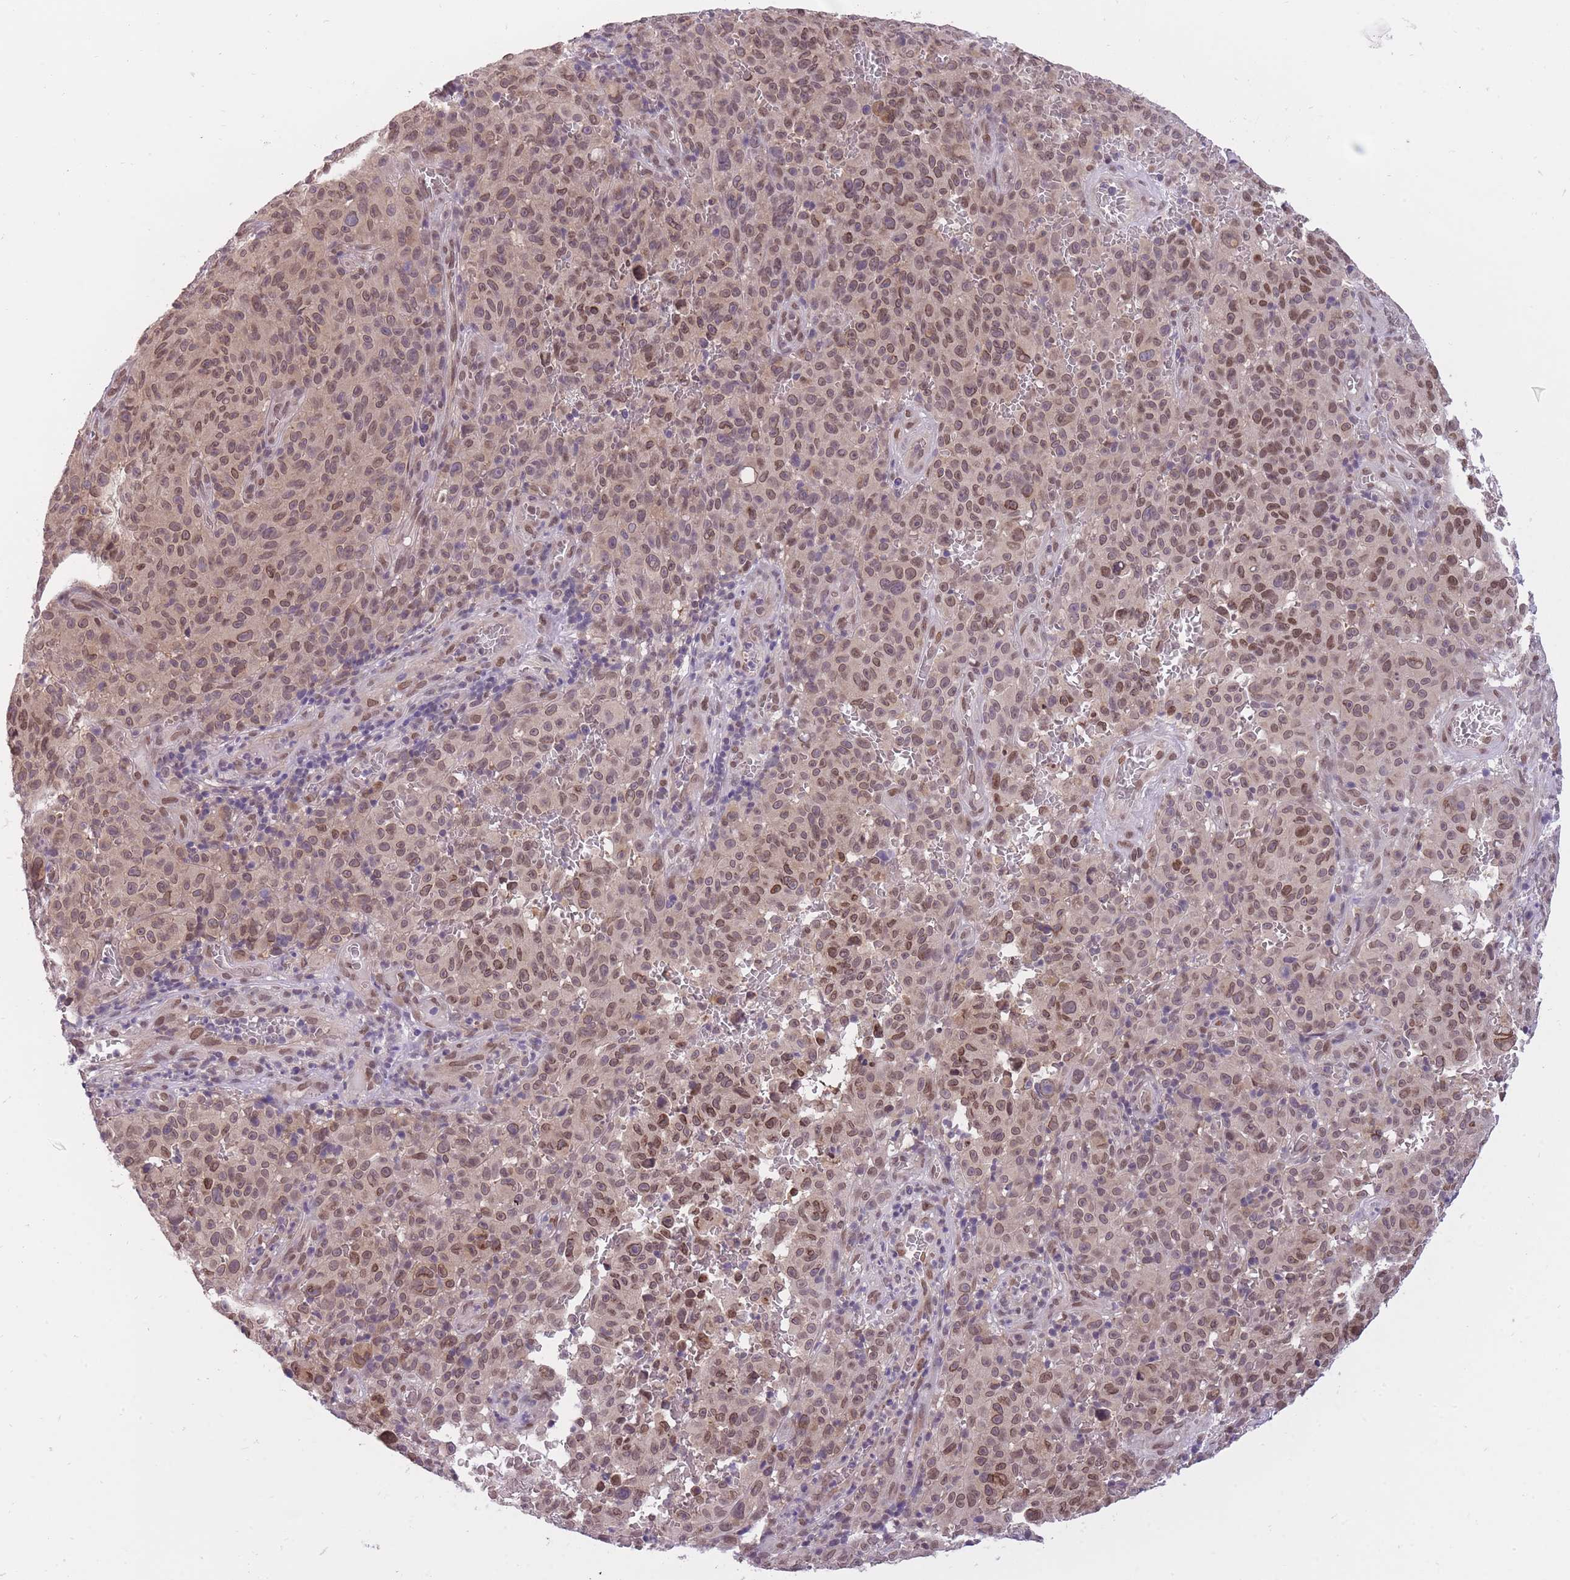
{"staining": {"intensity": "weak", "quantity": ">75%", "location": "cytoplasmic/membranous,nuclear"}, "tissue": "melanoma", "cell_type": "Tumor cells", "image_type": "cancer", "snomed": [{"axis": "morphology", "description": "Malignant melanoma, NOS"}, {"axis": "topography", "description": "Skin"}], "caption": "Protein analysis of melanoma tissue reveals weak cytoplasmic/membranous and nuclear positivity in approximately >75% of tumor cells.", "gene": "CDIP1", "patient": {"sex": "female", "age": 82}}